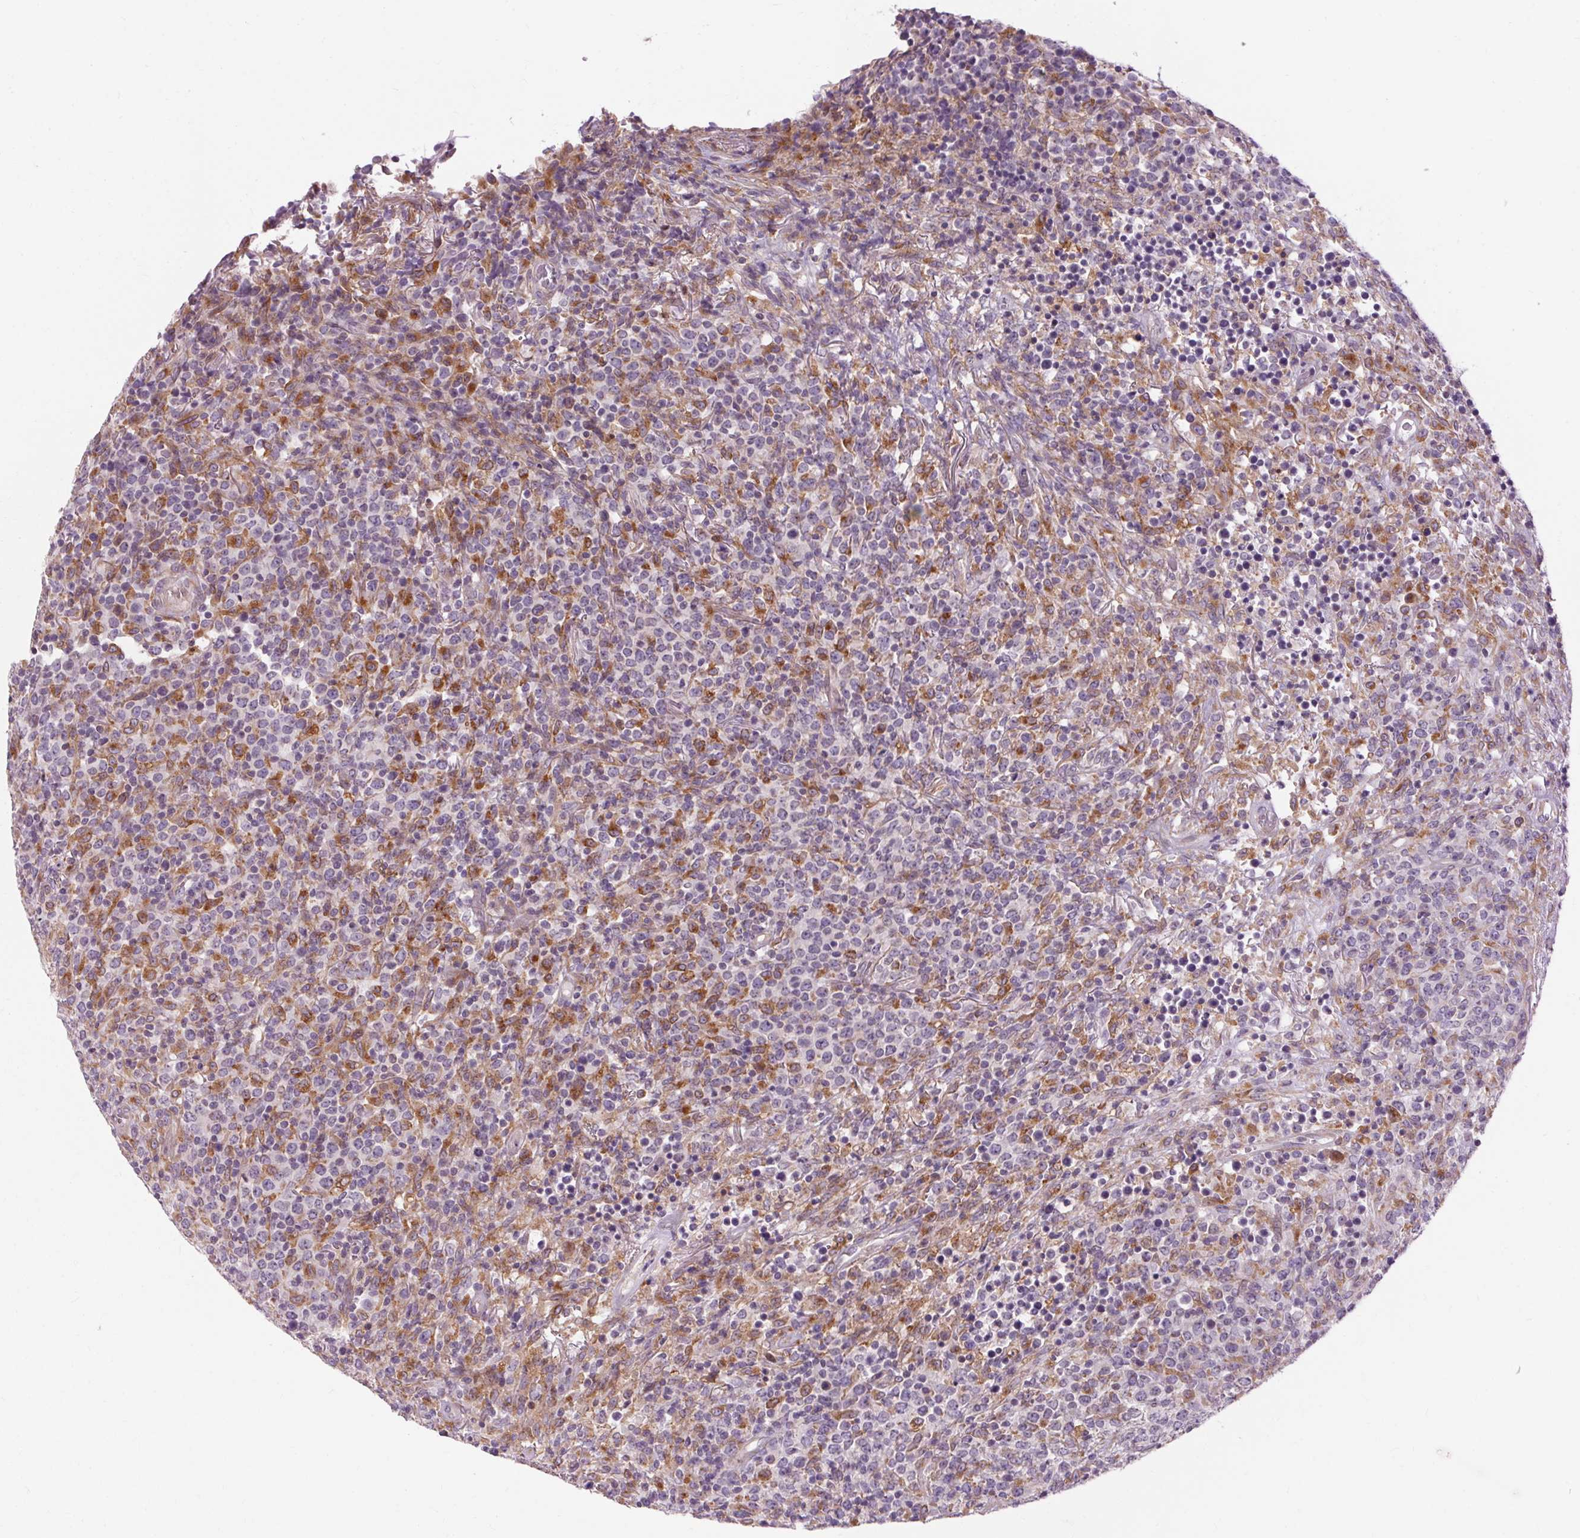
{"staining": {"intensity": "strong", "quantity": "<25%", "location": "cytoplasmic/membranous"}, "tissue": "lymphoma", "cell_type": "Tumor cells", "image_type": "cancer", "snomed": [{"axis": "morphology", "description": "Malignant lymphoma, non-Hodgkin's type, High grade"}, {"axis": "topography", "description": "Lung"}], "caption": "High-magnification brightfield microscopy of malignant lymphoma, non-Hodgkin's type (high-grade) stained with DAB (brown) and counterstained with hematoxylin (blue). tumor cells exhibit strong cytoplasmic/membranous staining is identified in about<25% of cells. The protein of interest is stained brown, and the nuclei are stained in blue (DAB (3,3'-diaminobenzidine) IHC with brightfield microscopy, high magnification).", "gene": "TM6SF1", "patient": {"sex": "male", "age": 79}}